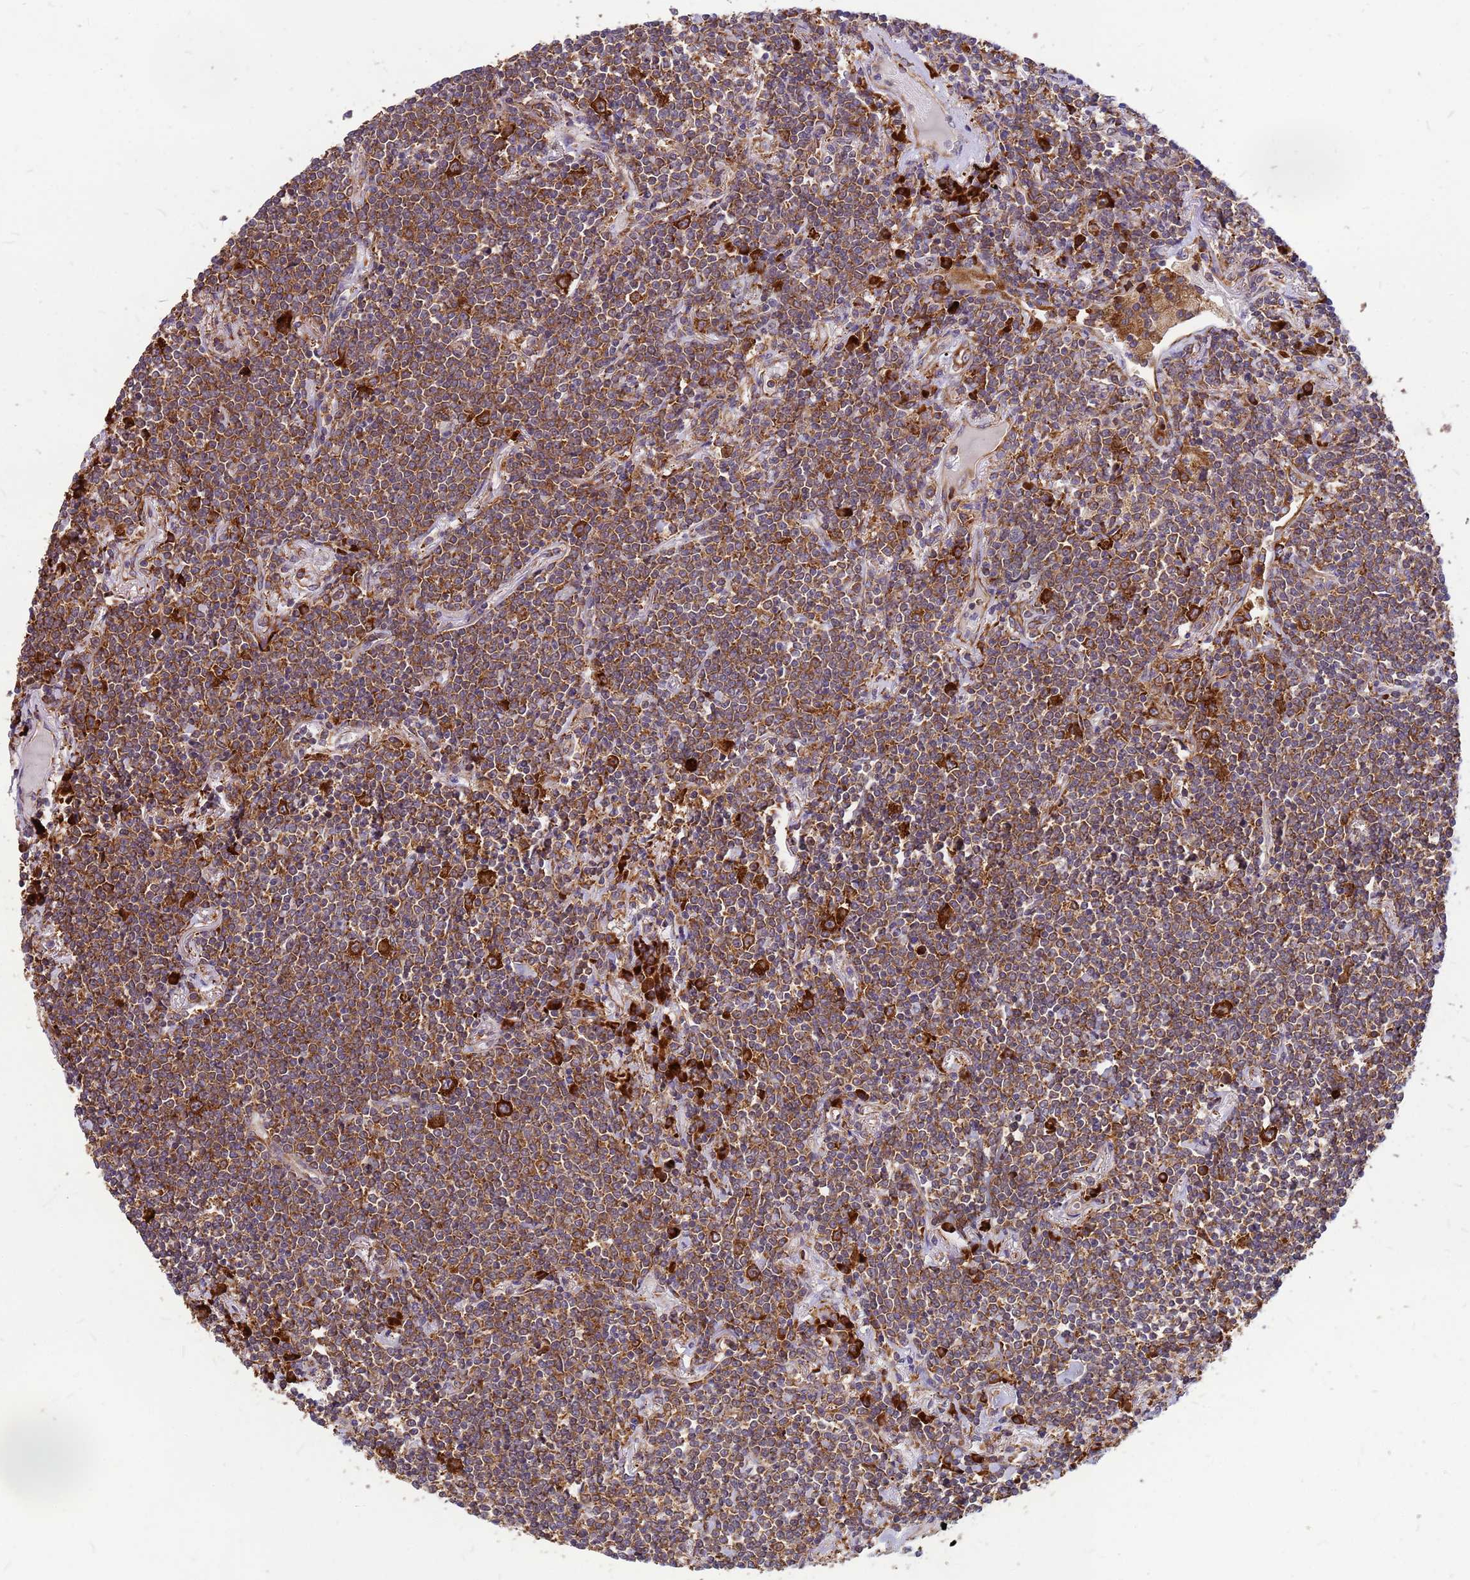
{"staining": {"intensity": "moderate", "quantity": ">75%", "location": "cytoplasmic/membranous"}, "tissue": "lymphoma", "cell_type": "Tumor cells", "image_type": "cancer", "snomed": [{"axis": "morphology", "description": "Malignant lymphoma, non-Hodgkin's type, Low grade"}, {"axis": "topography", "description": "Lung"}], "caption": "Human lymphoma stained with a brown dye displays moderate cytoplasmic/membranous positive expression in about >75% of tumor cells.", "gene": "RPL8", "patient": {"sex": "female", "age": 71}}